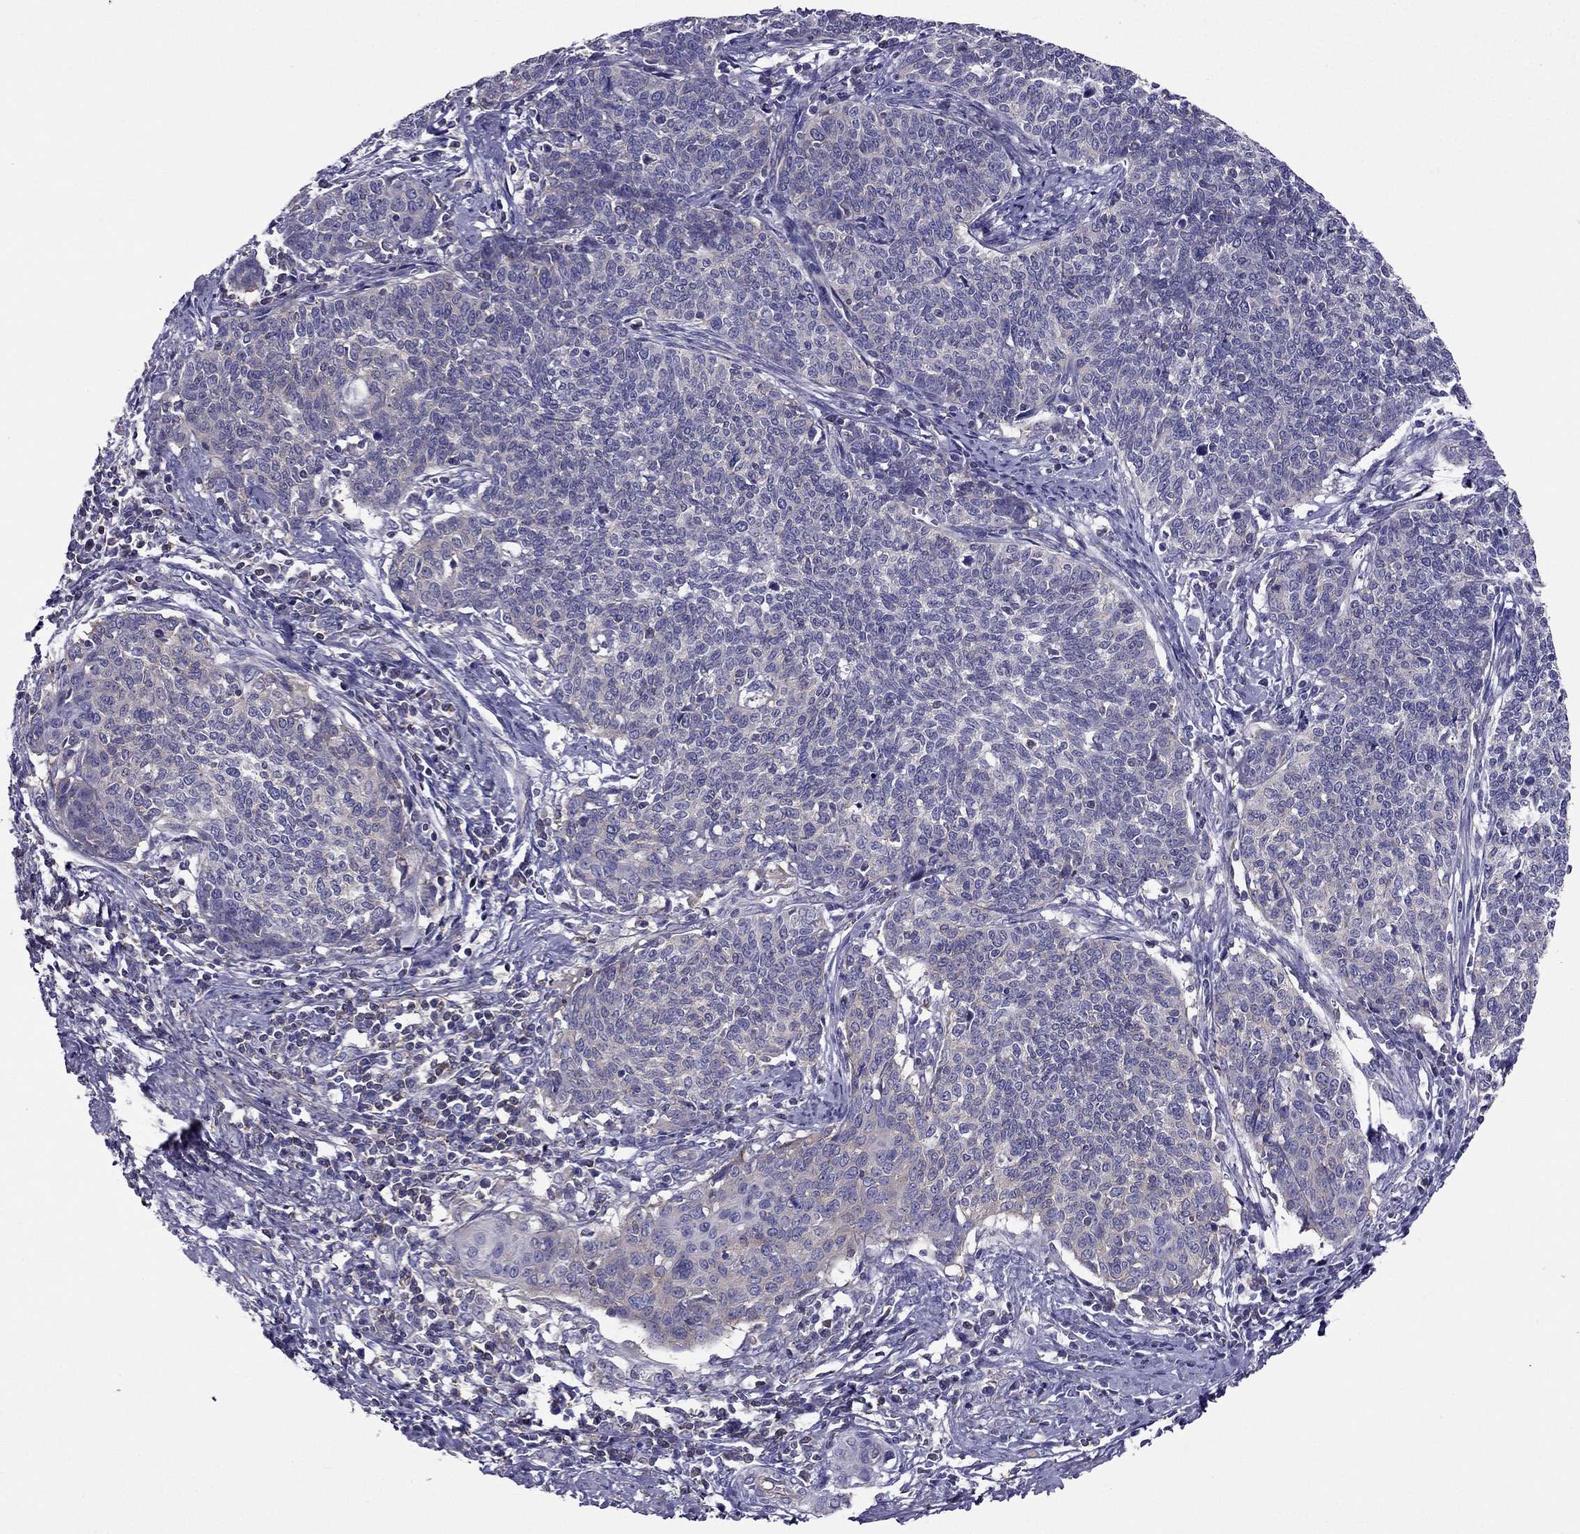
{"staining": {"intensity": "weak", "quantity": "<25%", "location": "cytoplasmic/membranous"}, "tissue": "cervical cancer", "cell_type": "Tumor cells", "image_type": "cancer", "snomed": [{"axis": "morphology", "description": "Squamous cell carcinoma, NOS"}, {"axis": "topography", "description": "Cervix"}], "caption": "There is no significant staining in tumor cells of cervical squamous cell carcinoma.", "gene": "AAK1", "patient": {"sex": "female", "age": 39}}